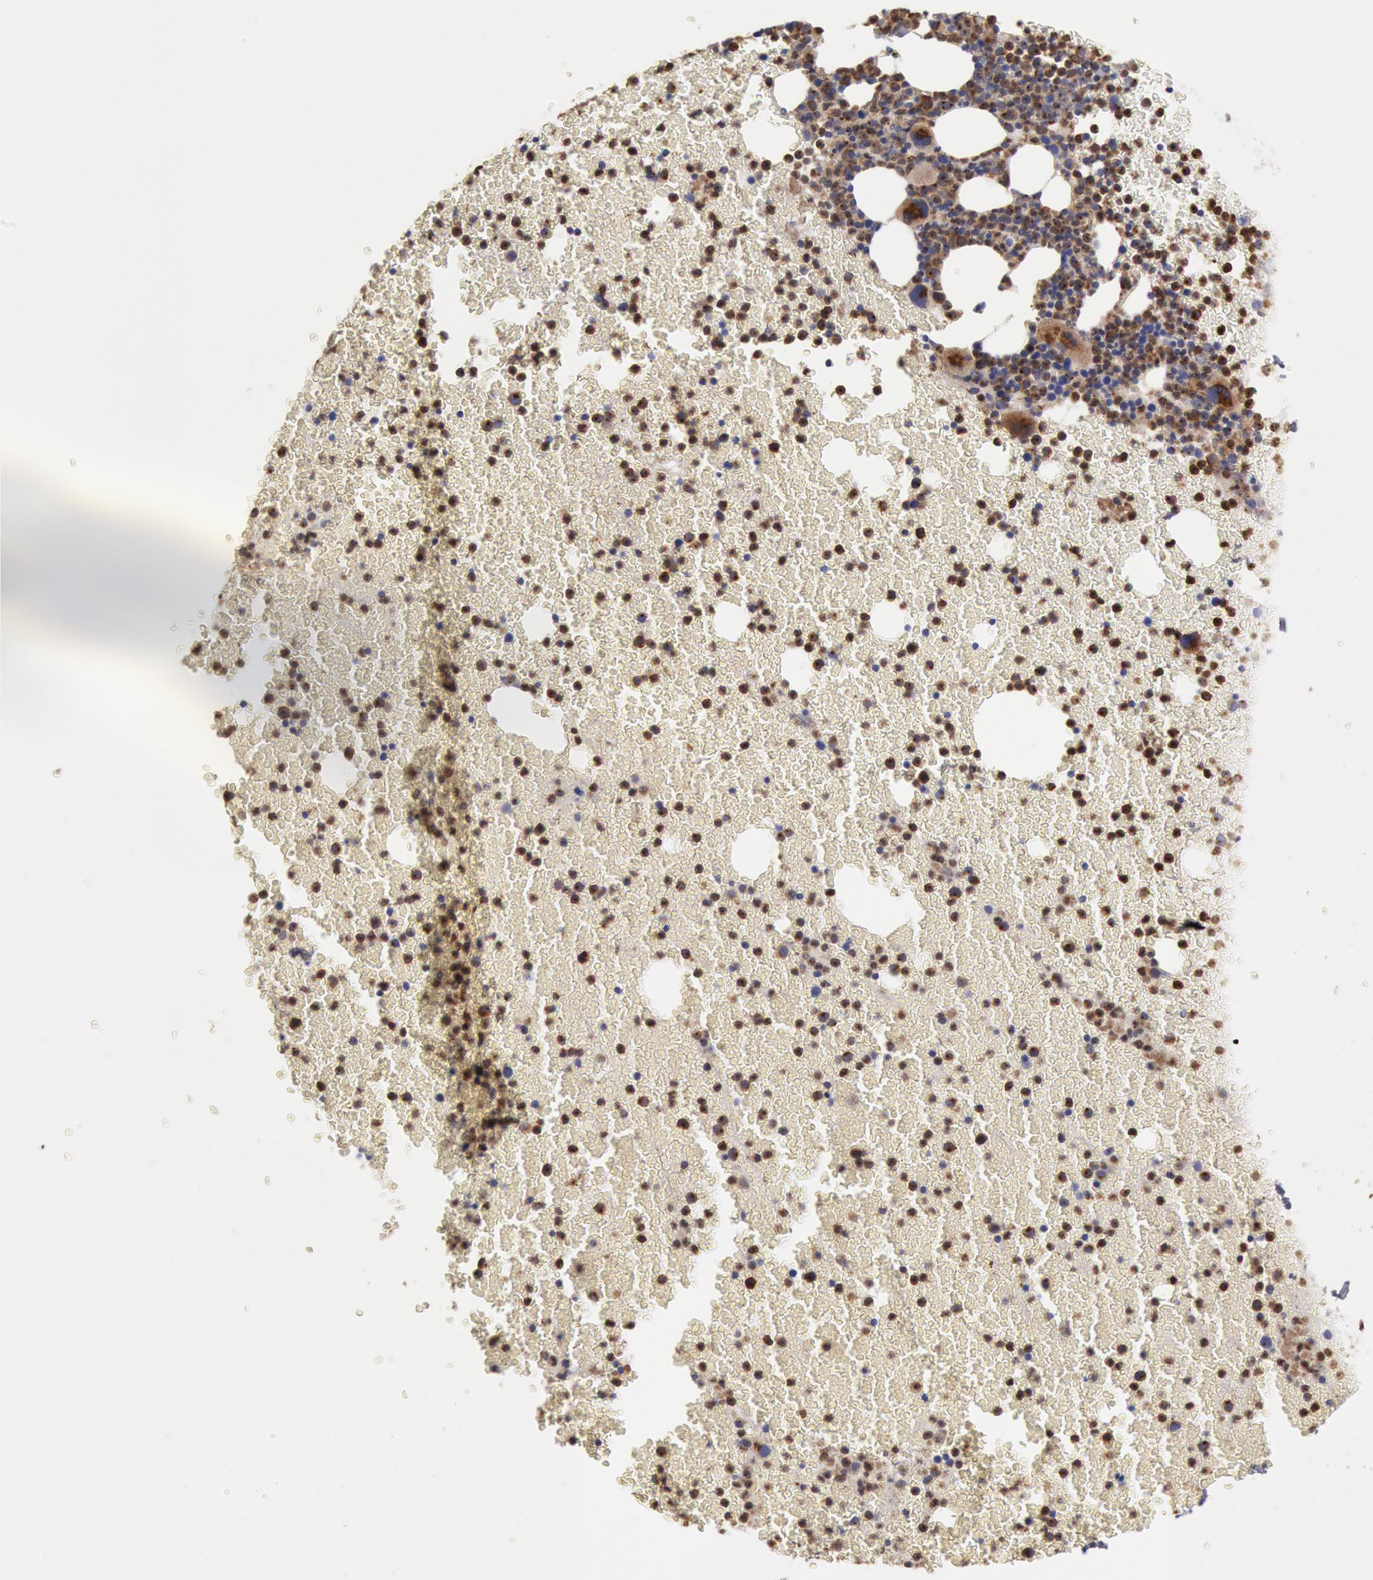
{"staining": {"intensity": "strong", "quantity": ">75%", "location": "cytoplasmic/membranous,nuclear"}, "tissue": "bone marrow", "cell_type": "Hematopoietic cells", "image_type": "normal", "snomed": [{"axis": "morphology", "description": "Normal tissue, NOS"}, {"axis": "topography", "description": "Bone marrow"}], "caption": "Immunohistochemistry of normal bone marrow reveals high levels of strong cytoplasmic/membranous,nuclear positivity in about >75% of hematopoietic cells. Ihc stains the protein in brown and the nuclei are stained blue.", "gene": "ERP44", "patient": {"sex": "female", "age": 53}}